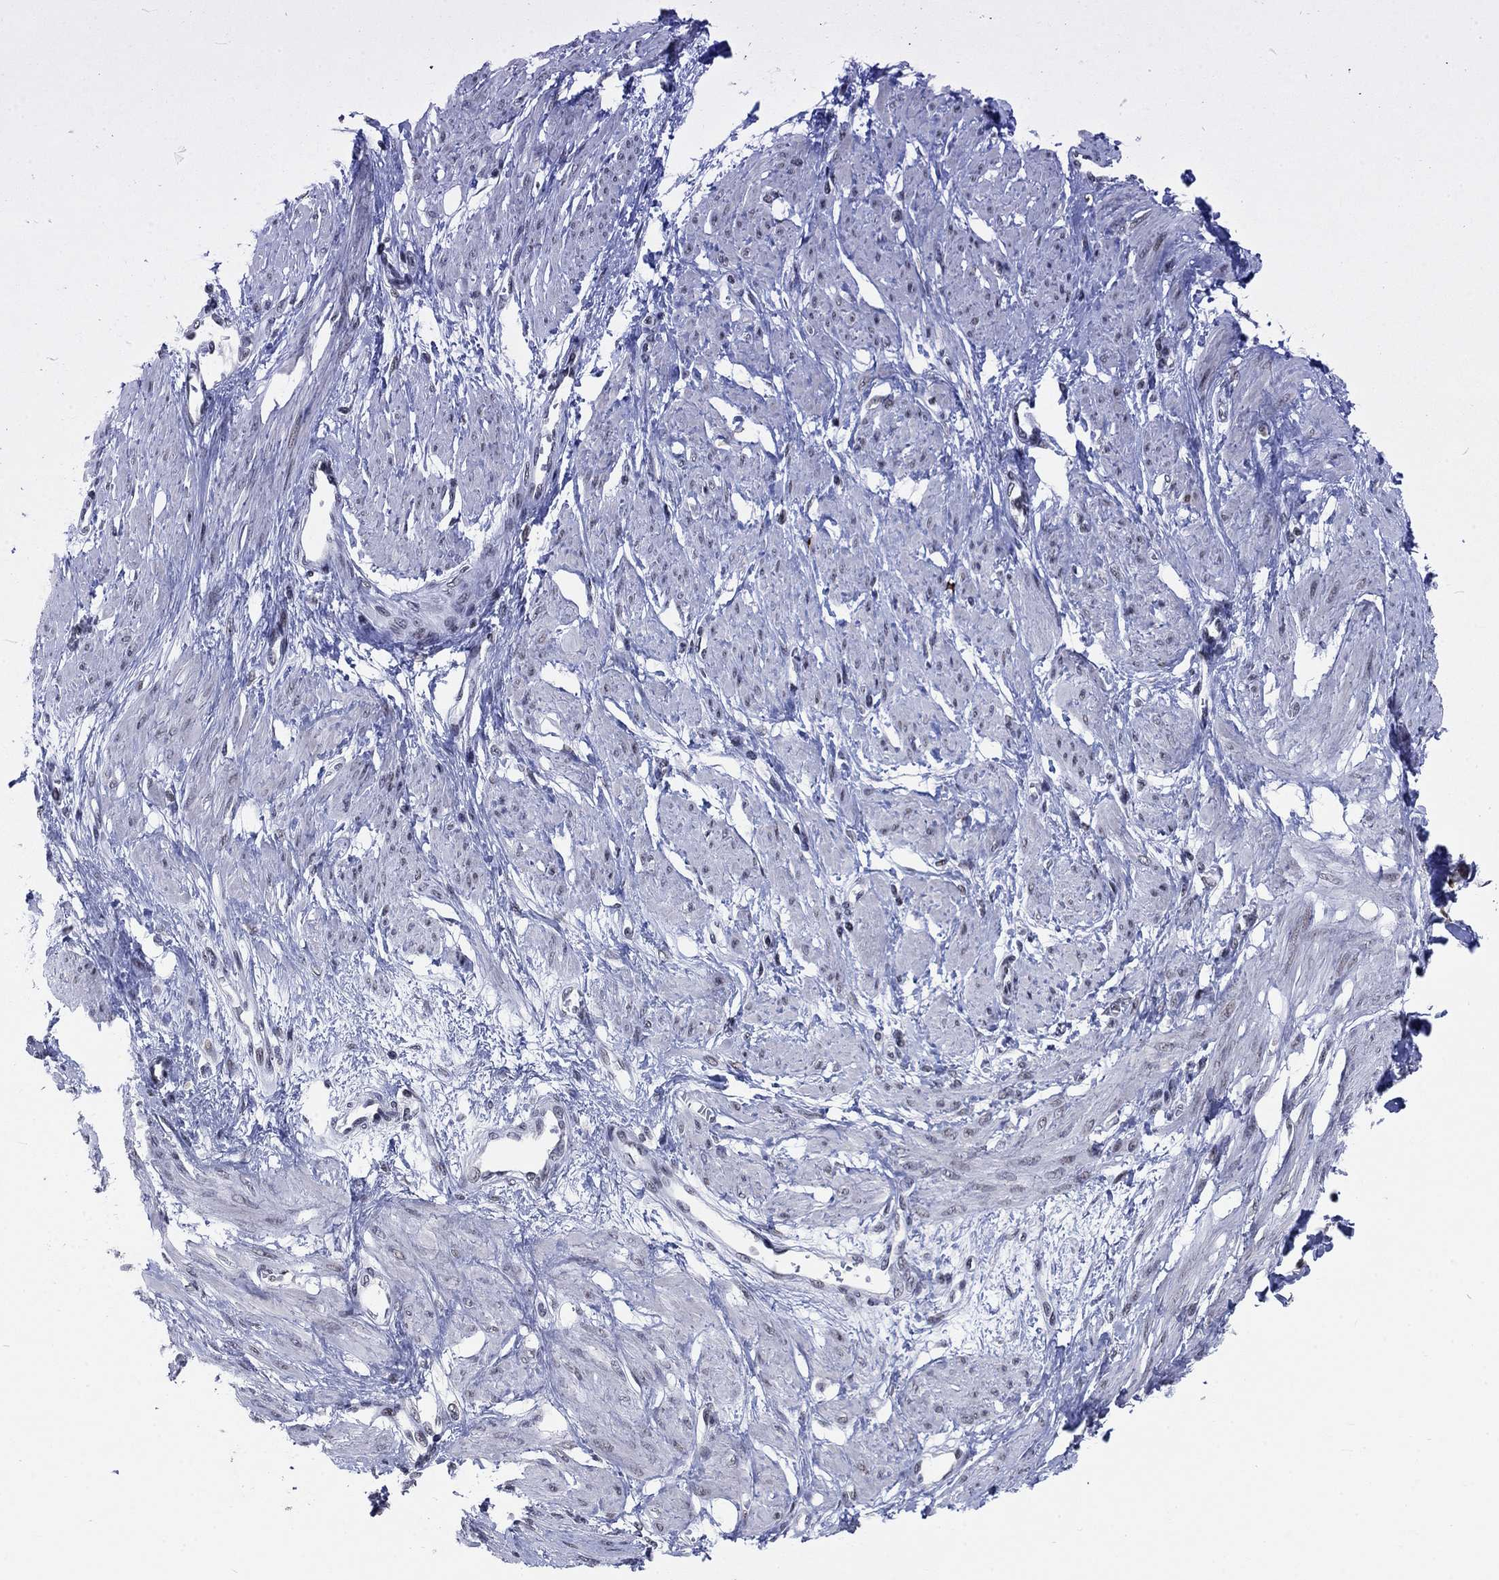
{"staining": {"intensity": "negative", "quantity": "none", "location": "none"}, "tissue": "smooth muscle", "cell_type": "Smooth muscle cells", "image_type": "normal", "snomed": [{"axis": "morphology", "description": "Normal tissue, NOS"}, {"axis": "topography", "description": "Smooth muscle"}, {"axis": "topography", "description": "Uterus"}], "caption": "The micrograph reveals no staining of smooth muscle cells in normal smooth muscle.", "gene": "HCFC1", "patient": {"sex": "female", "age": 39}}